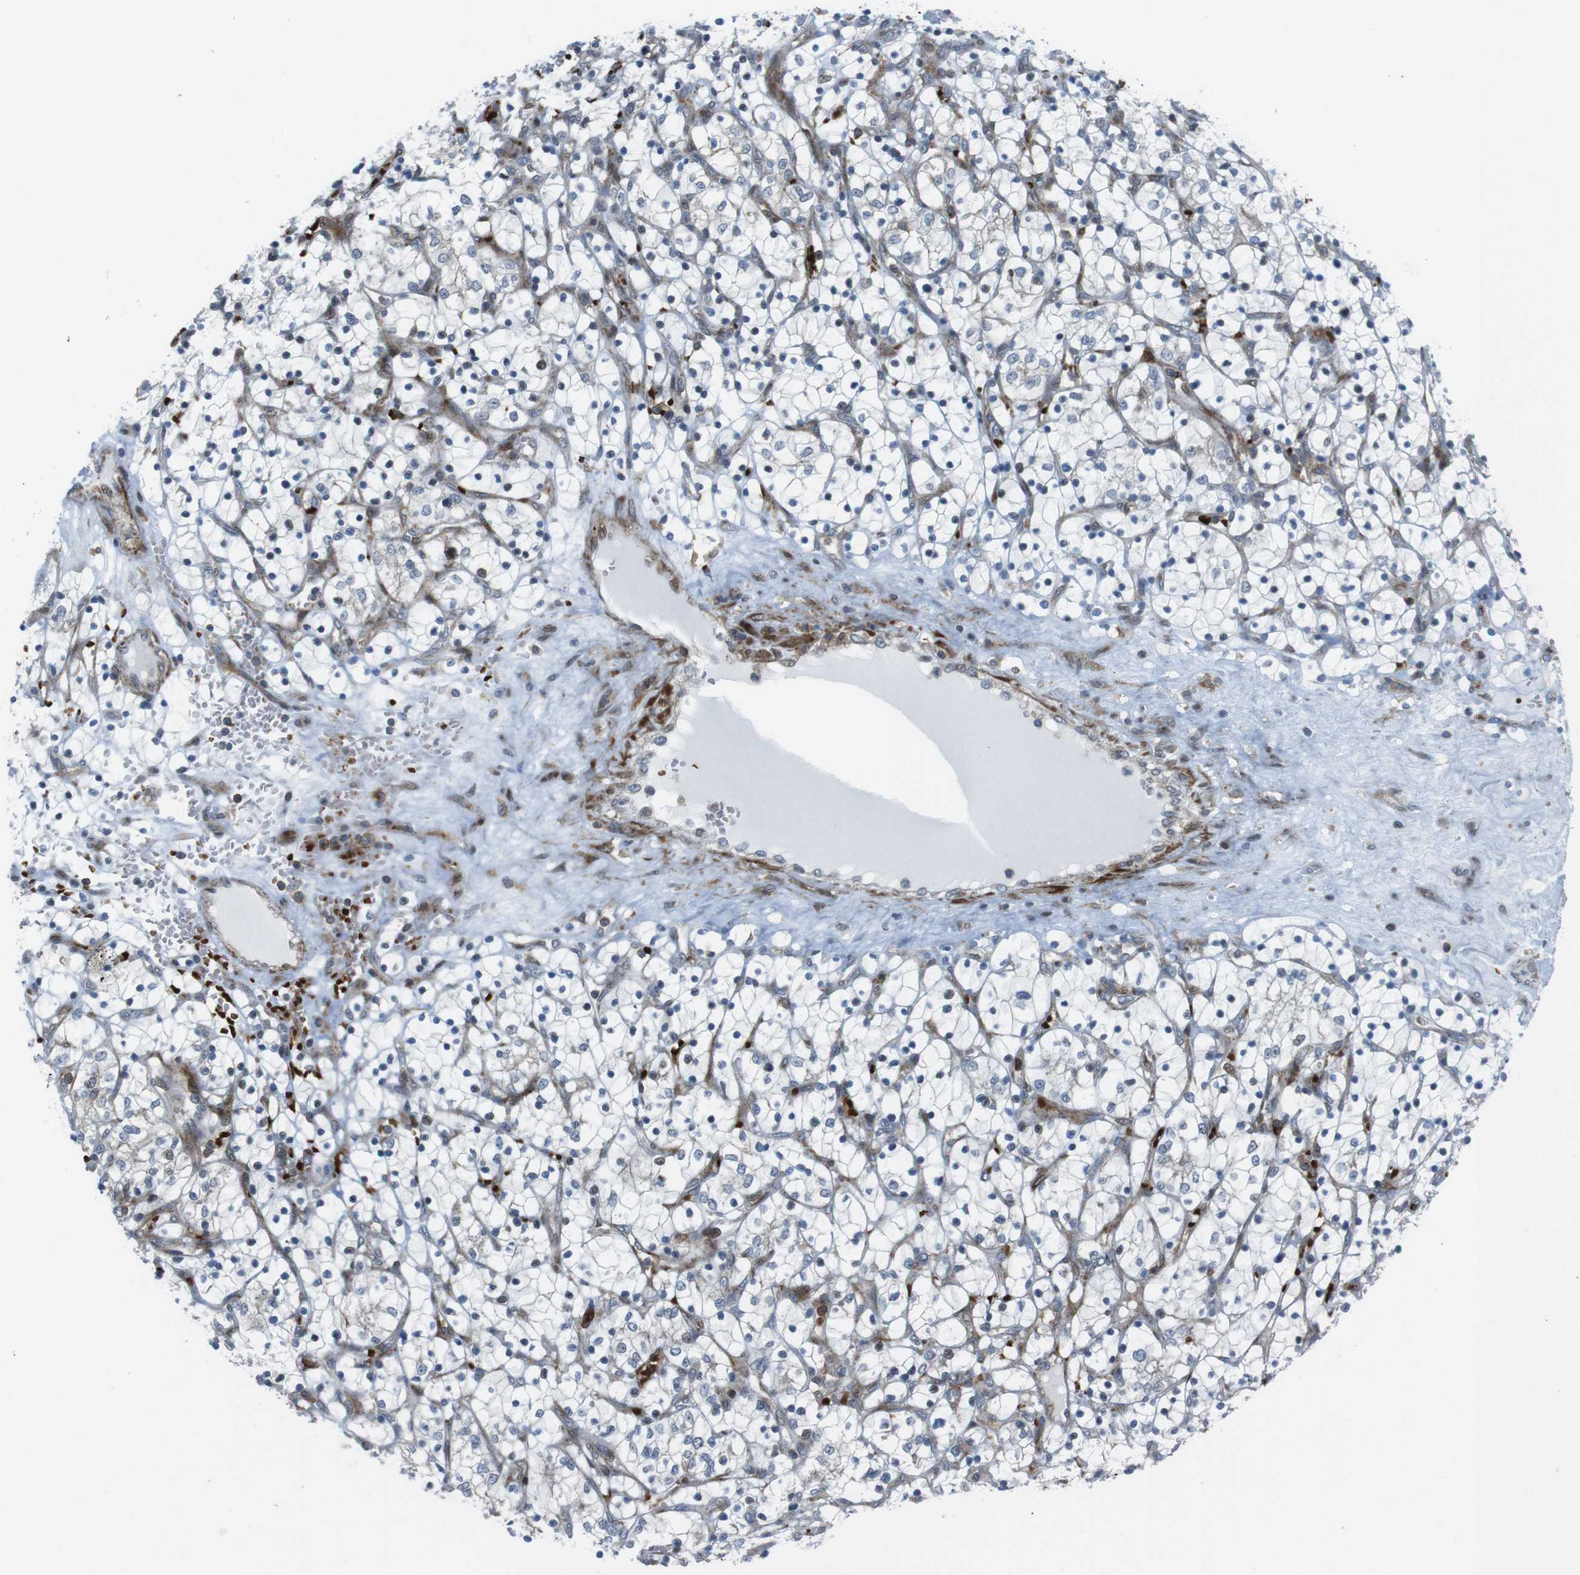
{"staining": {"intensity": "negative", "quantity": "none", "location": "none"}, "tissue": "renal cancer", "cell_type": "Tumor cells", "image_type": "cancer", "snomed": [{"axis": "morphology", "description": "Adenocarcinoma, NOS"}, {"axis": "topography", "description": "Kidney"}], "caption": "The immunohistochemistry histopathology image has no significant expression in tumor cells of renal cancer tissue.", "gene": "CUL7", "patient": {"sex": "female", "age": 69}}